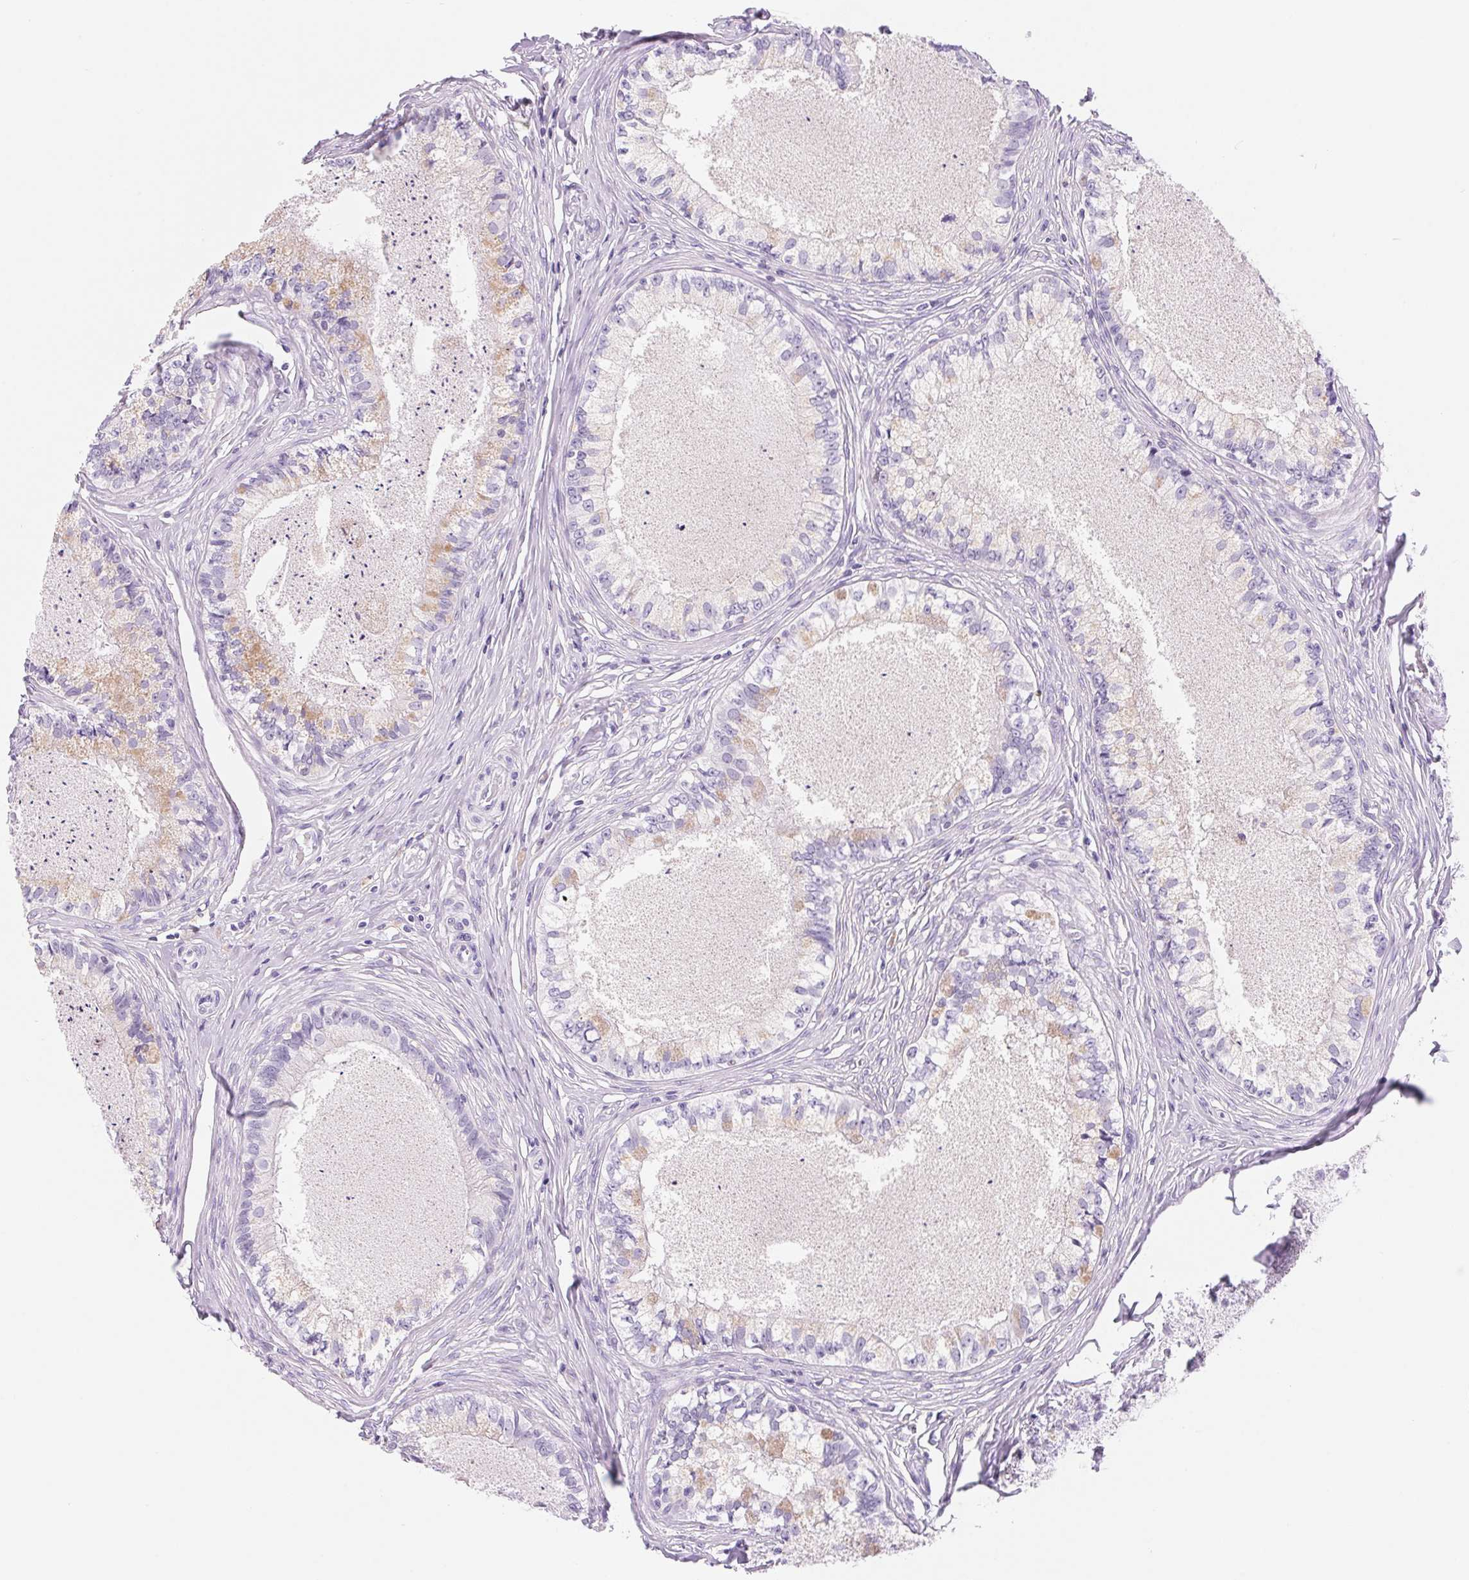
{"staining": {"intensity": "weak", "quantity": "<25%", "location": "cytoplasmic/membranous"}, "tissue": "epididymis", "cell_type": "Glandular cells", "image_type": "normal", "snomed": [{"axis": "morphology", "description": "Normal tissue, NOS"}, {"axis": "topography", "description": "Epididymis"}], "caption": "A micrograph of human epididymis is negative for staining in glandular cells. (Immunohistochemistry (ihc), brightfield microscopy, high magnification).", "gene": "ASGR2", "patient": {"sex": "male", "age": 34}}